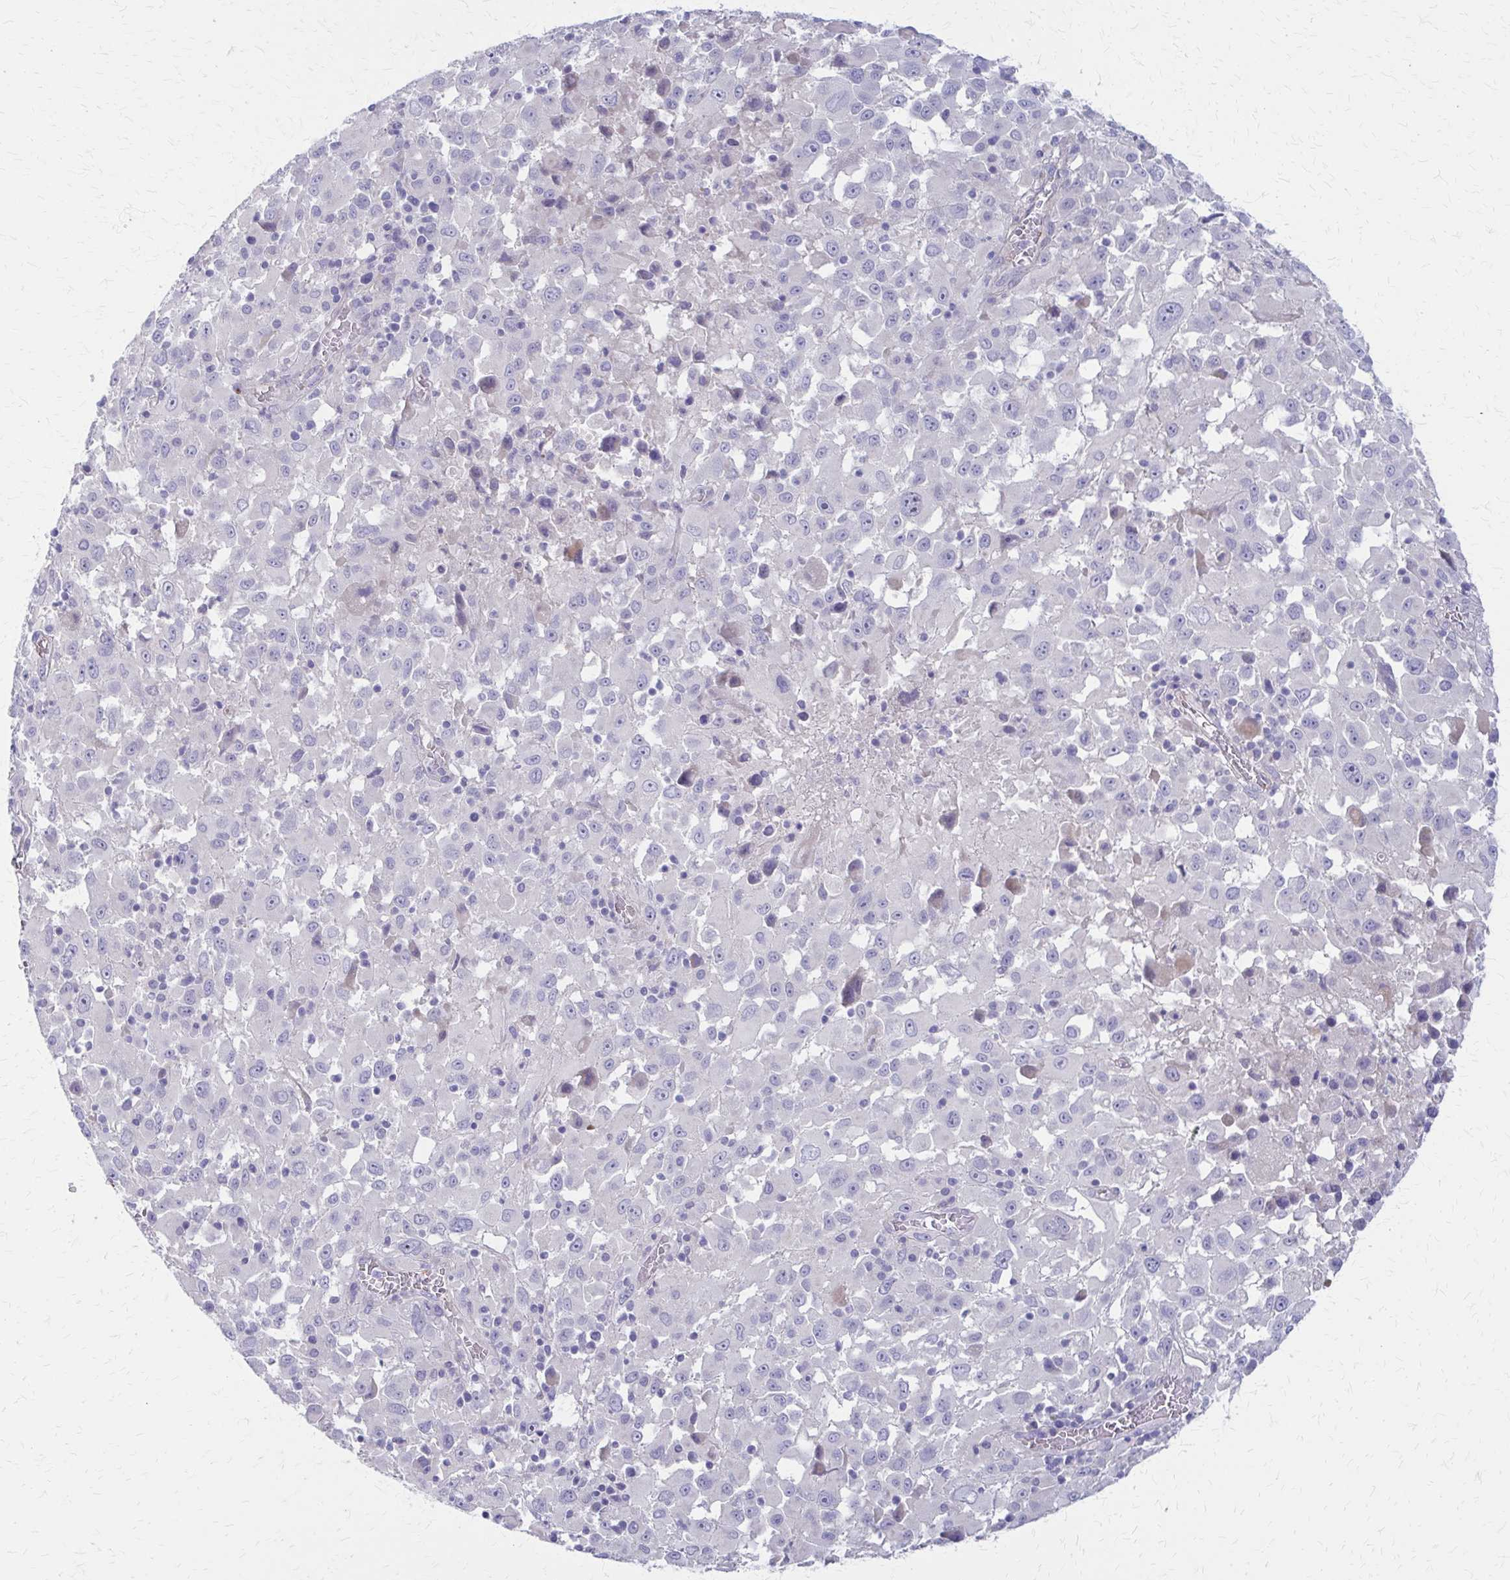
{"staining": {"intensity": "negative", "quantity": "none", "location": "none"}, "tissue": "melanoma", "cell_type": "Tumor cells", "image_type": "cancer", "snomed": [{"axis": "morphology", "description": "Malignant melanoma, Metastatic site"}, {"axis": "topography", "description": "Soft tissue"}], "caption": "This is an IHC histopathology image of melanoma. There is no staining in tumor cells.", "gene": "GLYATL2", "patient": {"sex": "male", "age": 50}}